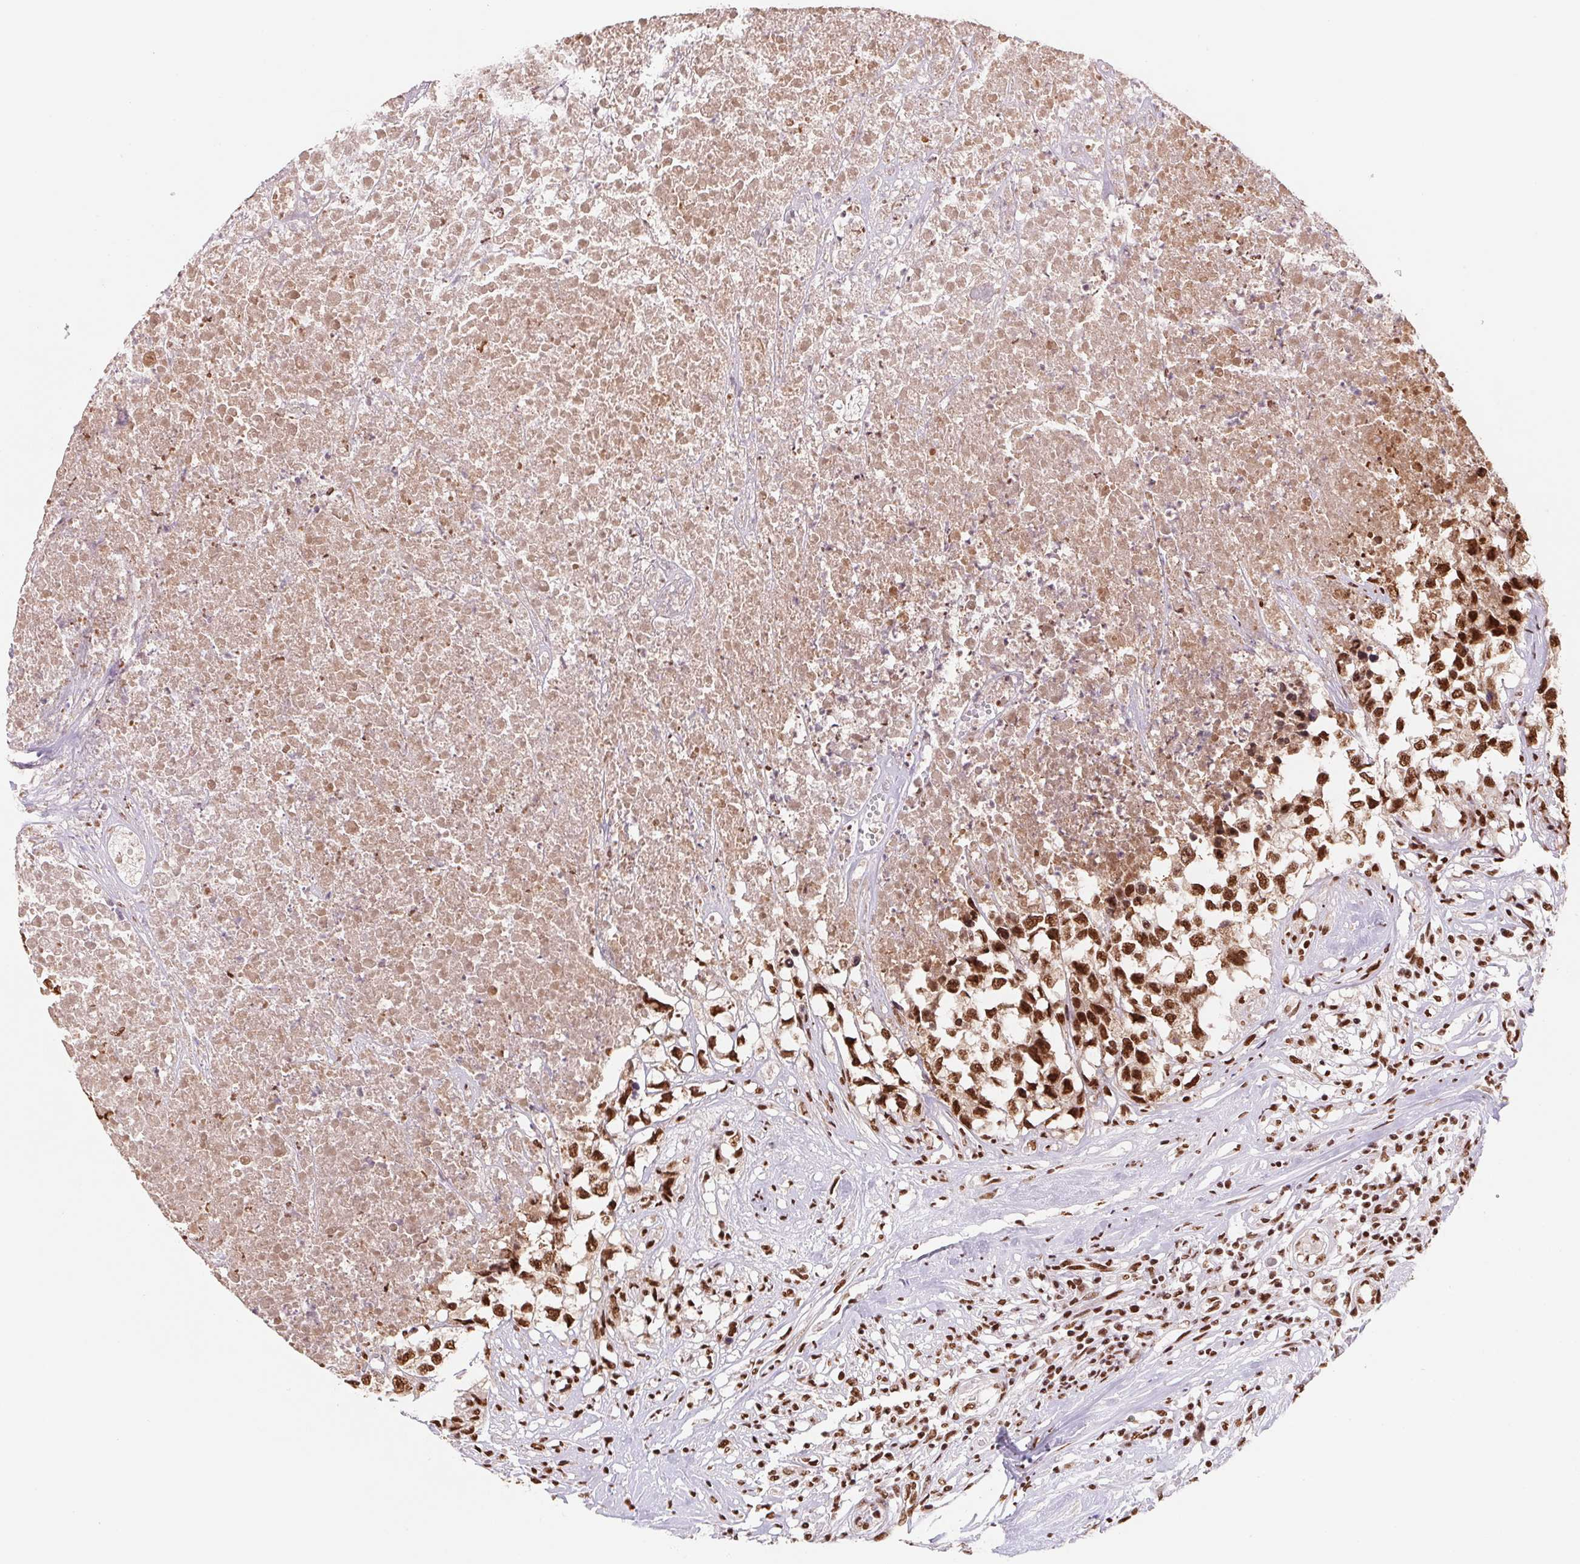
{"staining": {"intensity": "strong", "quantity": ">75%", "location": "nuclear"}, "tissue": "testis cancer", "cell_type": "Tumor cells", "image_type": "cancer", "snomed": [{"axis": "morphology", "description": "Carcinoma, Embryonal, NOS"}, {"axis": "topography", "description": "Testis"}], "caption": "Protein expression analysis of human testis cancer (embryonal carcinoma) reveals strong nuclear positivity in about >75% of tumor cells. (DAB IHC with brightfield microscopy, high magnification).", "gene": "SNRPG", "patient": {"sex": "male", "age": 83}}